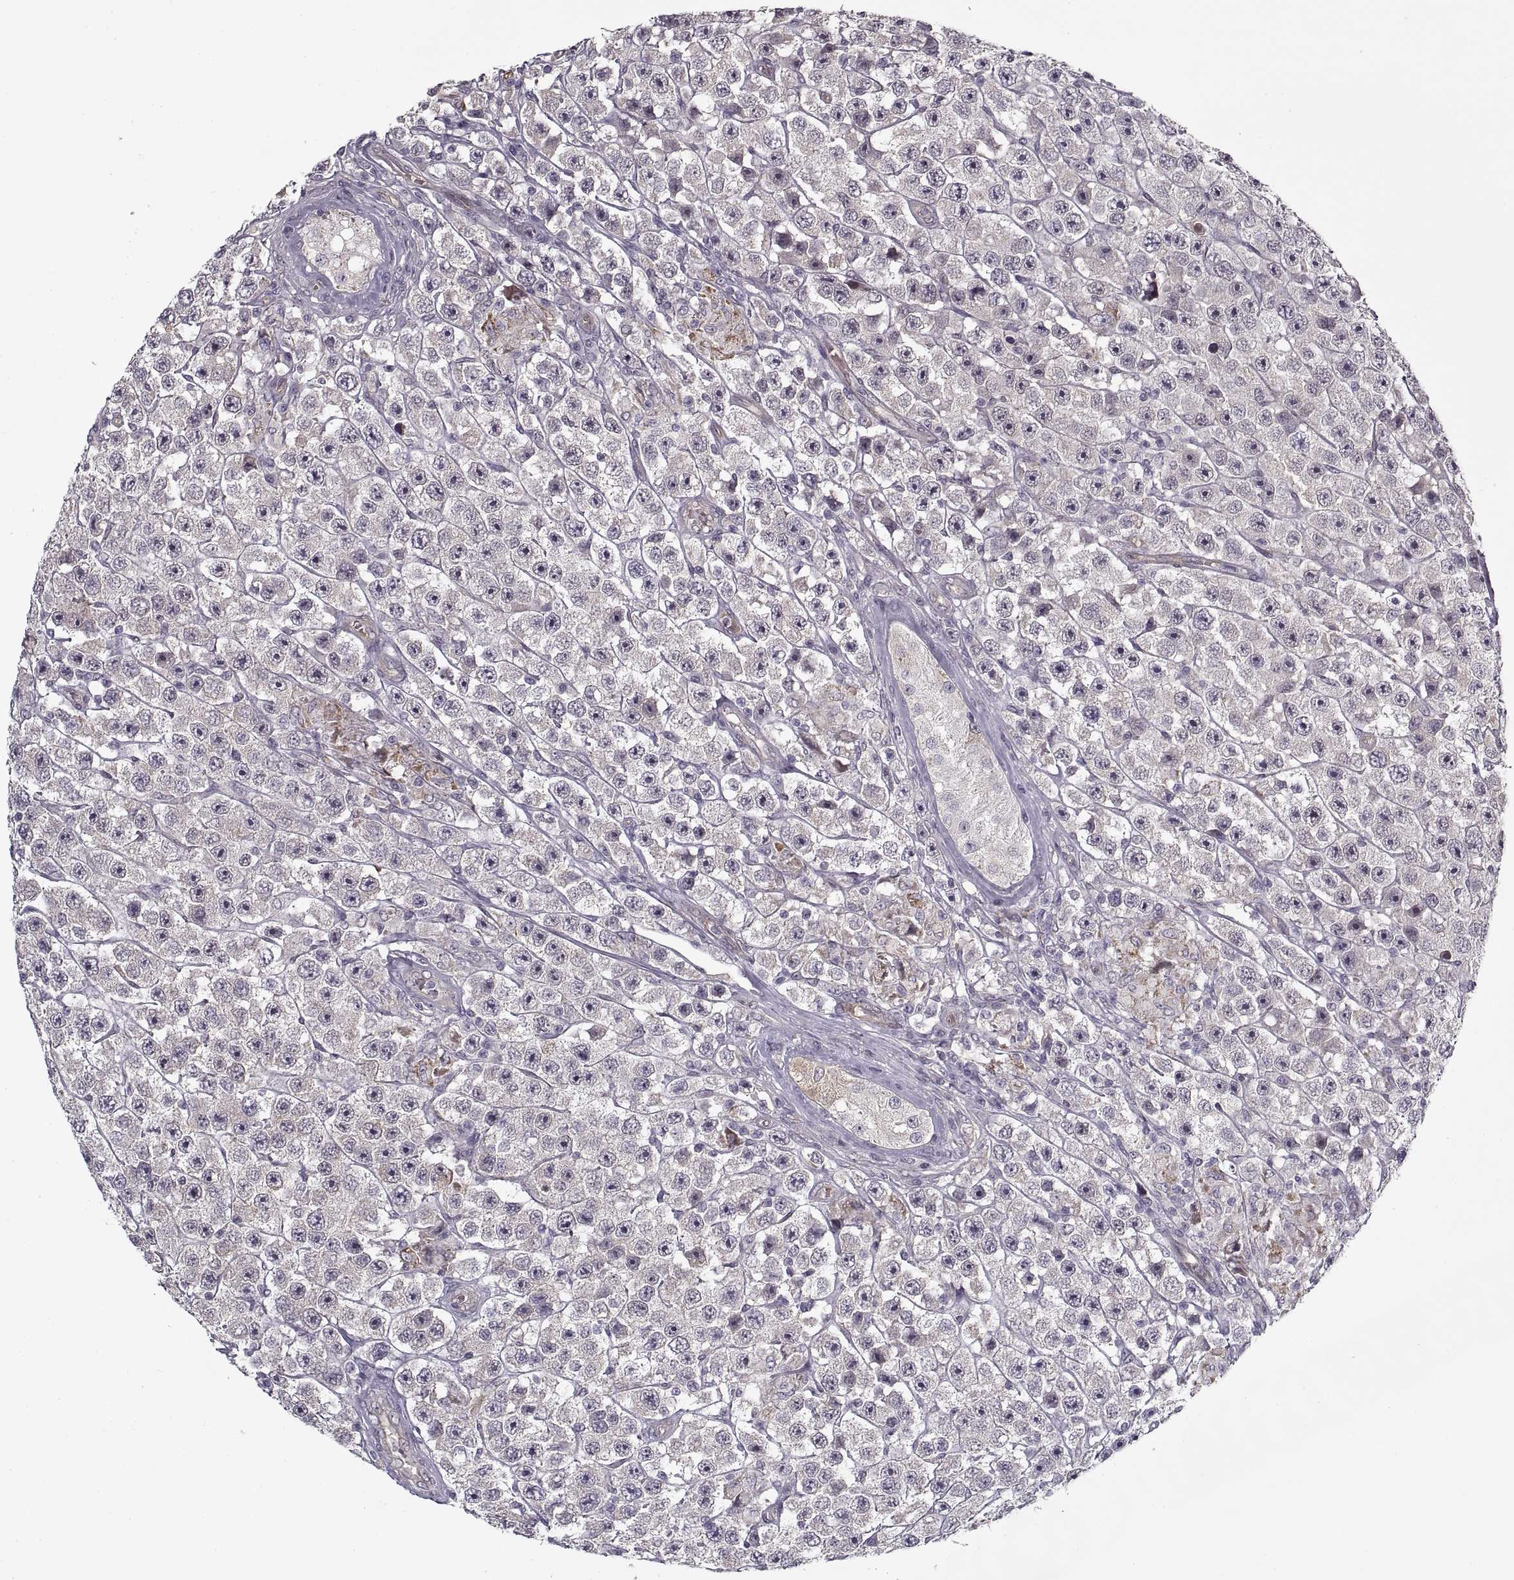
{"staining": {"intensity": "negative", "quantity": "none", "location": "none"}, "tissue": "testis cancer", "cell_type": "Tumor cells", "image_type": "cancer", "snomed": [{"axis": "morphology", "description": "Seminoma, NOS"}, {"axis": "topography", "description": "Testis"}], "caption": "DAB (3,3'-diaminobenzidine) immunohistochemical staining of testis cancer (seminoma) exhibits no significant positivity in tumor cells.", "gene": "LAMB2", "patient": {"sex": "male", "age": 45}}